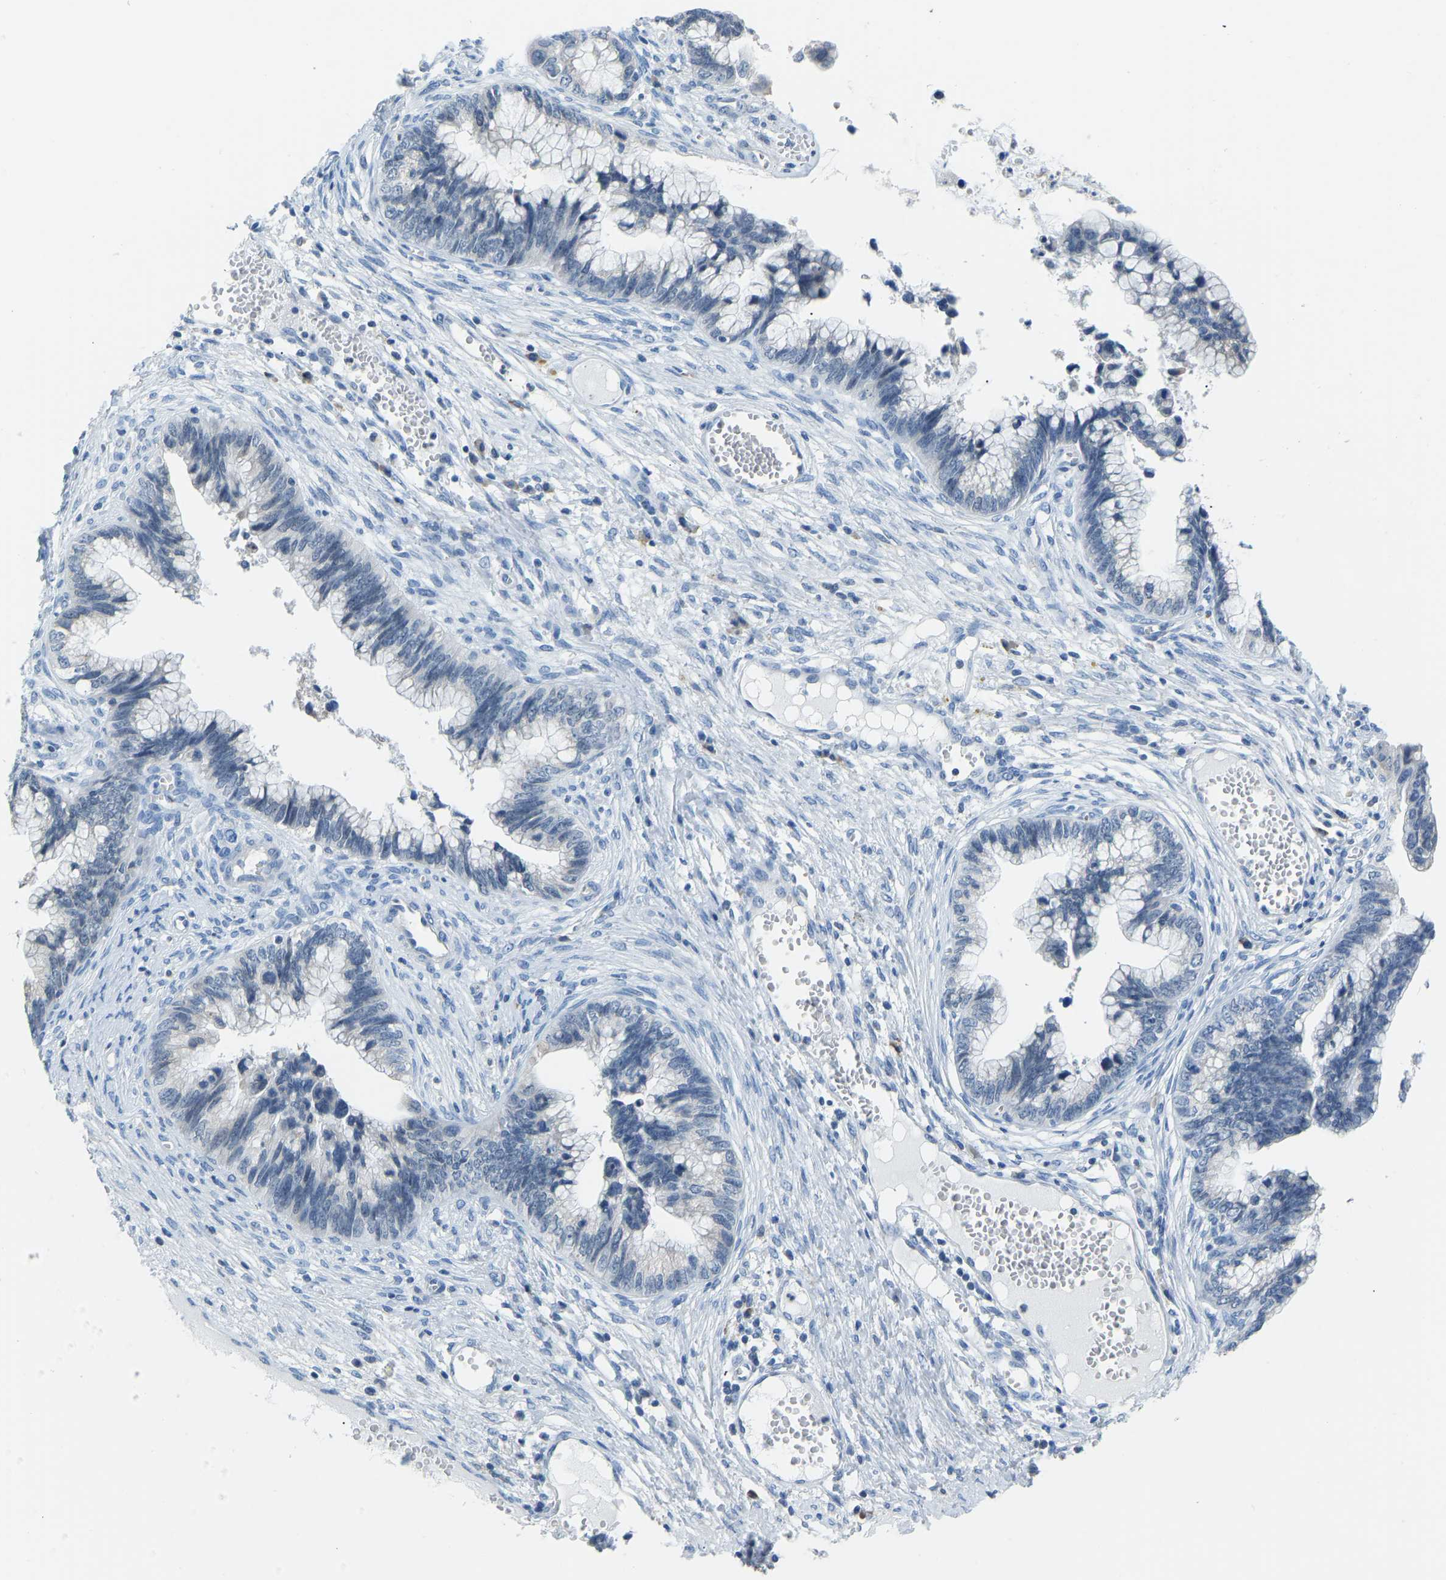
{"staining": {"intensity": "negative", "quantity": "none", "location": "none"}, "tissue": "cervical cancer", "cell_type": "Tumor cells", "image_type": "cancer", "snomed": [{"axis": "morphology", "description": "Adenocarcinoma, NOS"}, {"axis": "topography", "description": "Cervix"}], "caption": "A micrograph of cervical cancer stained for a protein displays no brown staining in tumor cells.", "gene": "VRK1", "patient": {"sex": "female", "age": 44}}